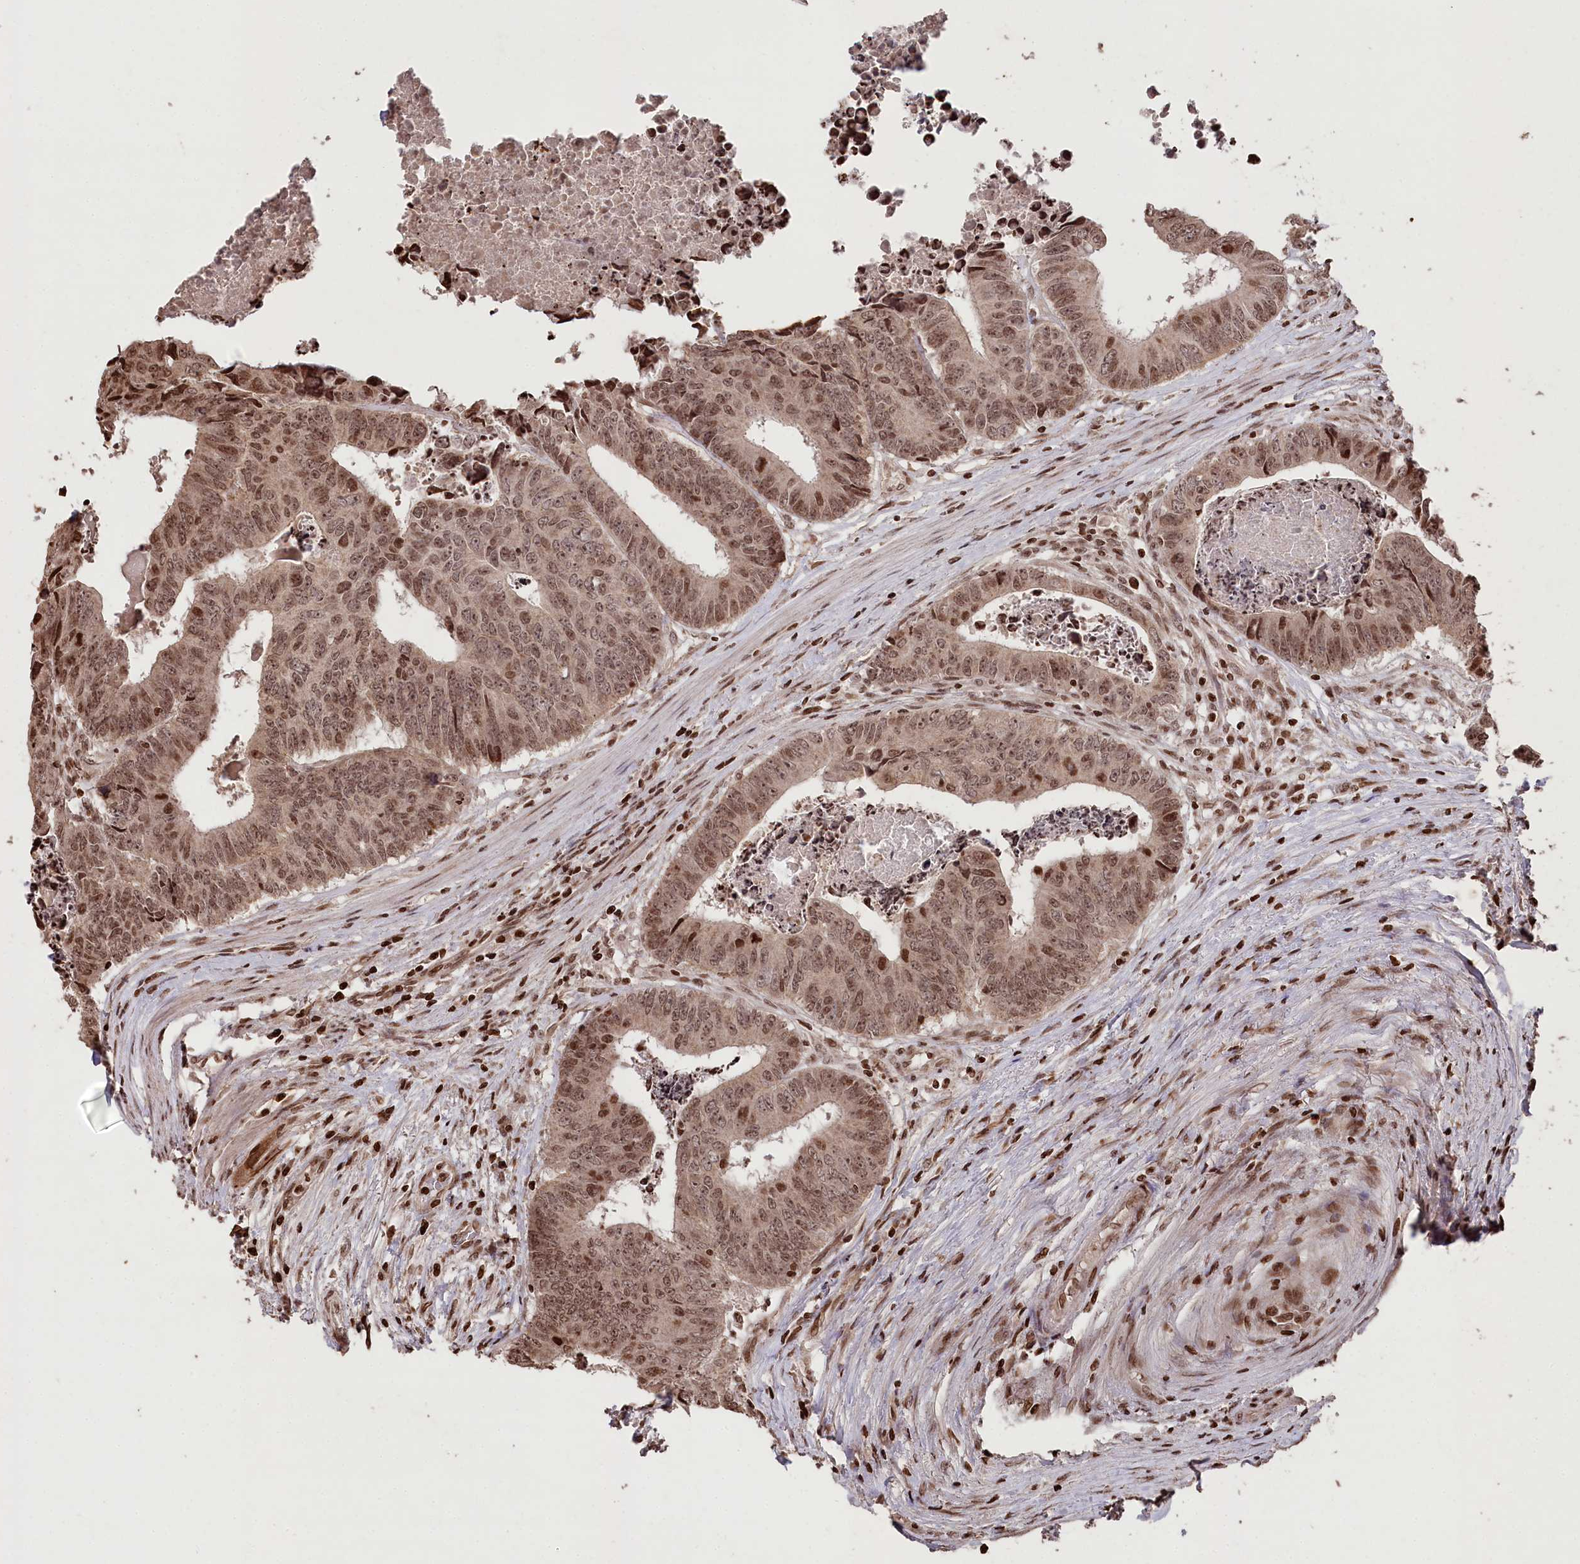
{"staining": {"intensity": "moderate", "quantity": ">75%", "location": "nuclear"}, "tissue": "colorectal cancer", "cell_type": "Tumor cells", "image_type": "cancer", "snomed": [{"axis": "morphology", "description": "Adenocarcinoma, NOS"}, {"axis": "topography", "description": "Rectum"}], "caption": "Immunohistochemical staining of colorectal adenocarcinoma exhibits medium levels of moderate nuclear protein expression in about >75% of tumor cells.", "gene": "CCSER2", "patient": {"sex": "male", "age": 84}}